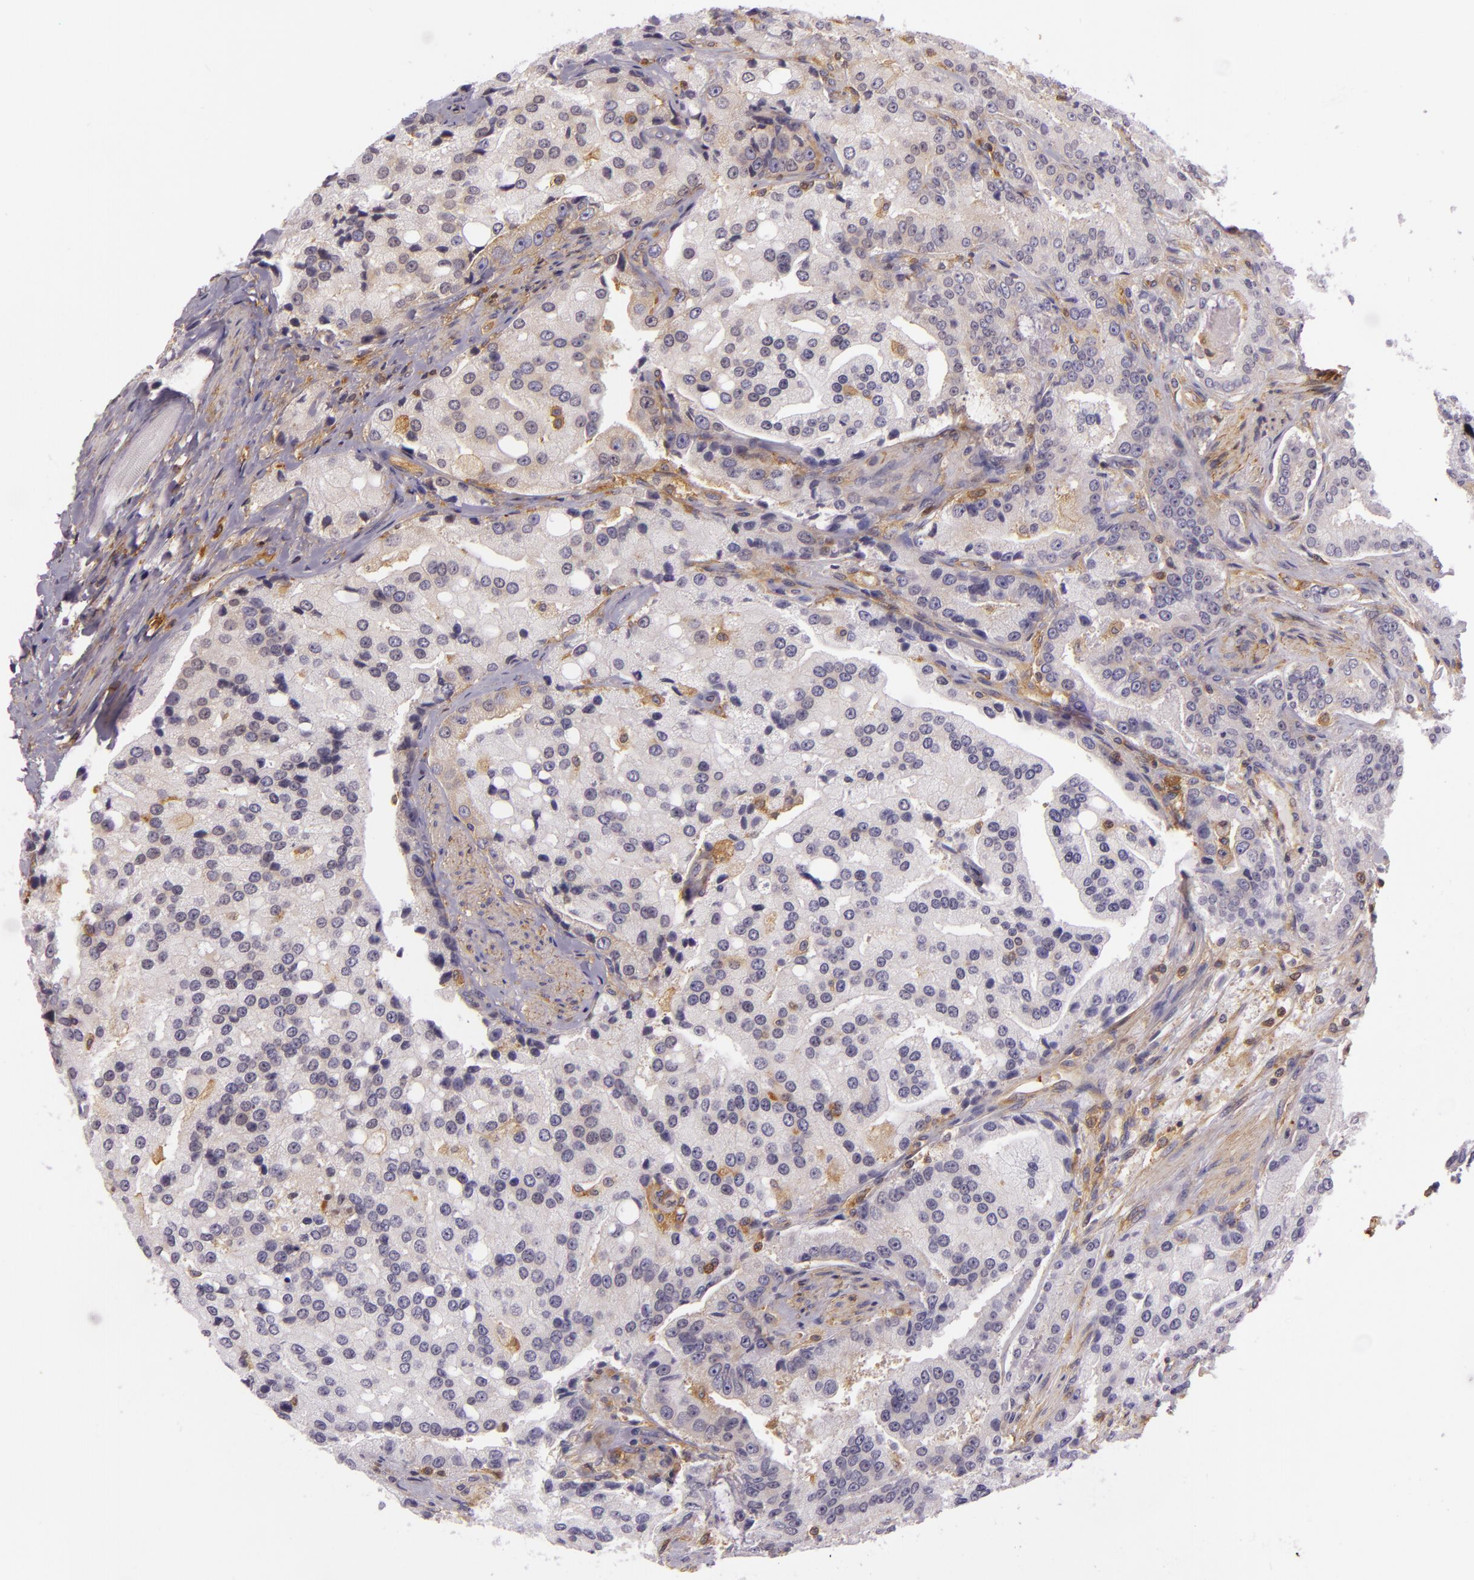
{"staining": {"intensity": "weak", "quantity": "<25%", "location": "cytoplasmic/membranous"}, "tissue": "prostate cancer", "cell_type": "Tumor cells", "image_type": "cancer", "snomed": [{"axis": "morphology", "description": "Adenocarcinoma, Medium grade"}, {"axis": "topography", "description": "Prostate"}], "caption": "Immunohistochemistry of human medium-grade adenocarcinoma (prostate) shows no positivity in tumor cells. (DAB IHC, high magnification).", "gene": "TLN1", "patient": {"sex": "male", "age": 72}}